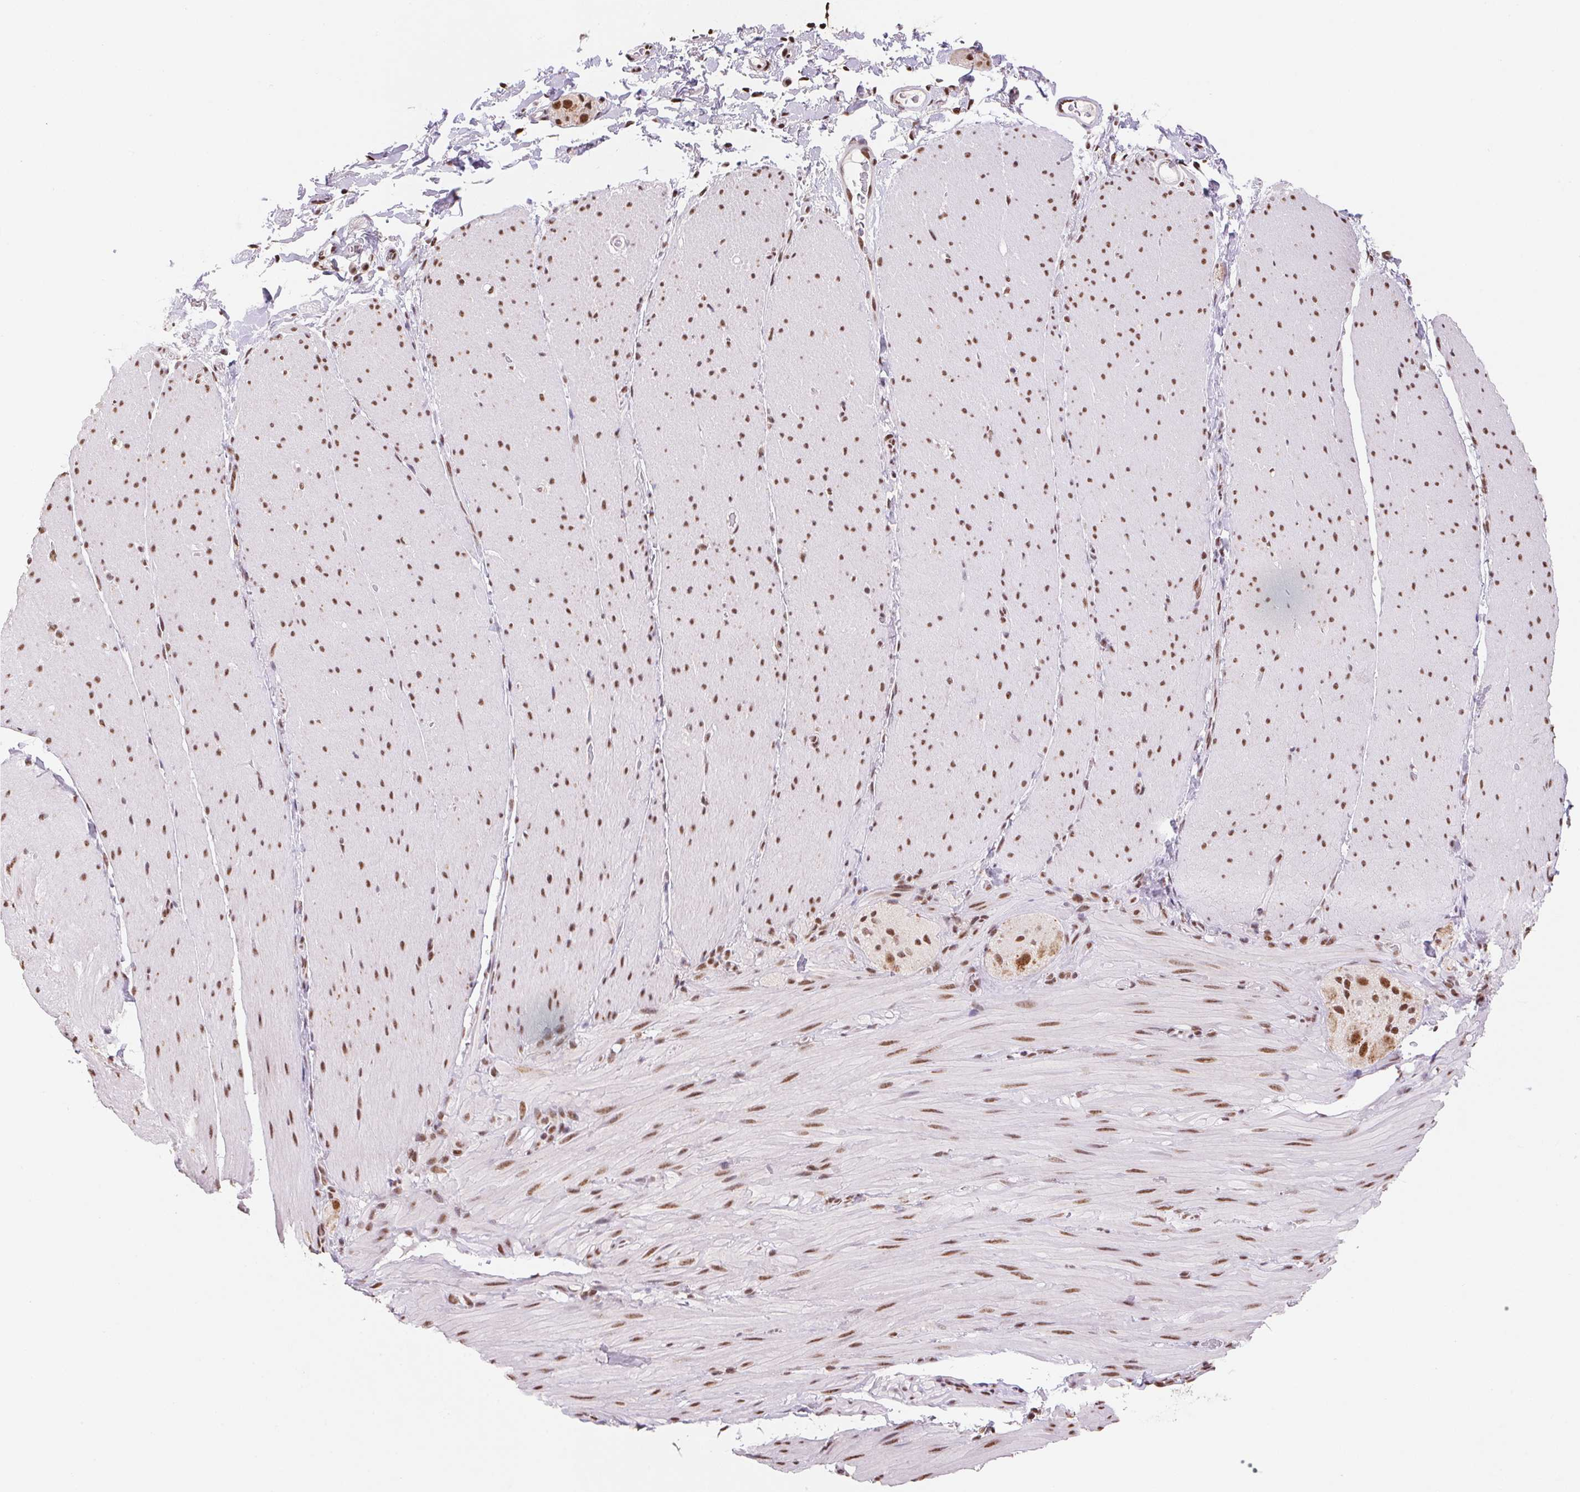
{"staining": {"intensity": "moderate", "quantity": ">75%", "location": "nuclear"}, "tissue": "smooth muscle", "cell_type": "Smooth muscle cells", "image_type": "normal", "snomed": [{"axis": "morphology", "description": "Normal tissue, NOS"}, {"axis": "topography", "description": "Smooth muscle"}, {"axis": "topography", "description": "Colon"}], "caption": "Smooth muscle cells demonstrate medium levels of moderate nuclear expression in about >75% of cells in normal smooth muscle. Using DAB (3,3'-diaminobenzidine) (brown) and hematoxylin (blue) stains, captured at high magnification using brightfield microscopy.", "gene": "SNRPG", "patient": {"sex": "male", "age": 73}}